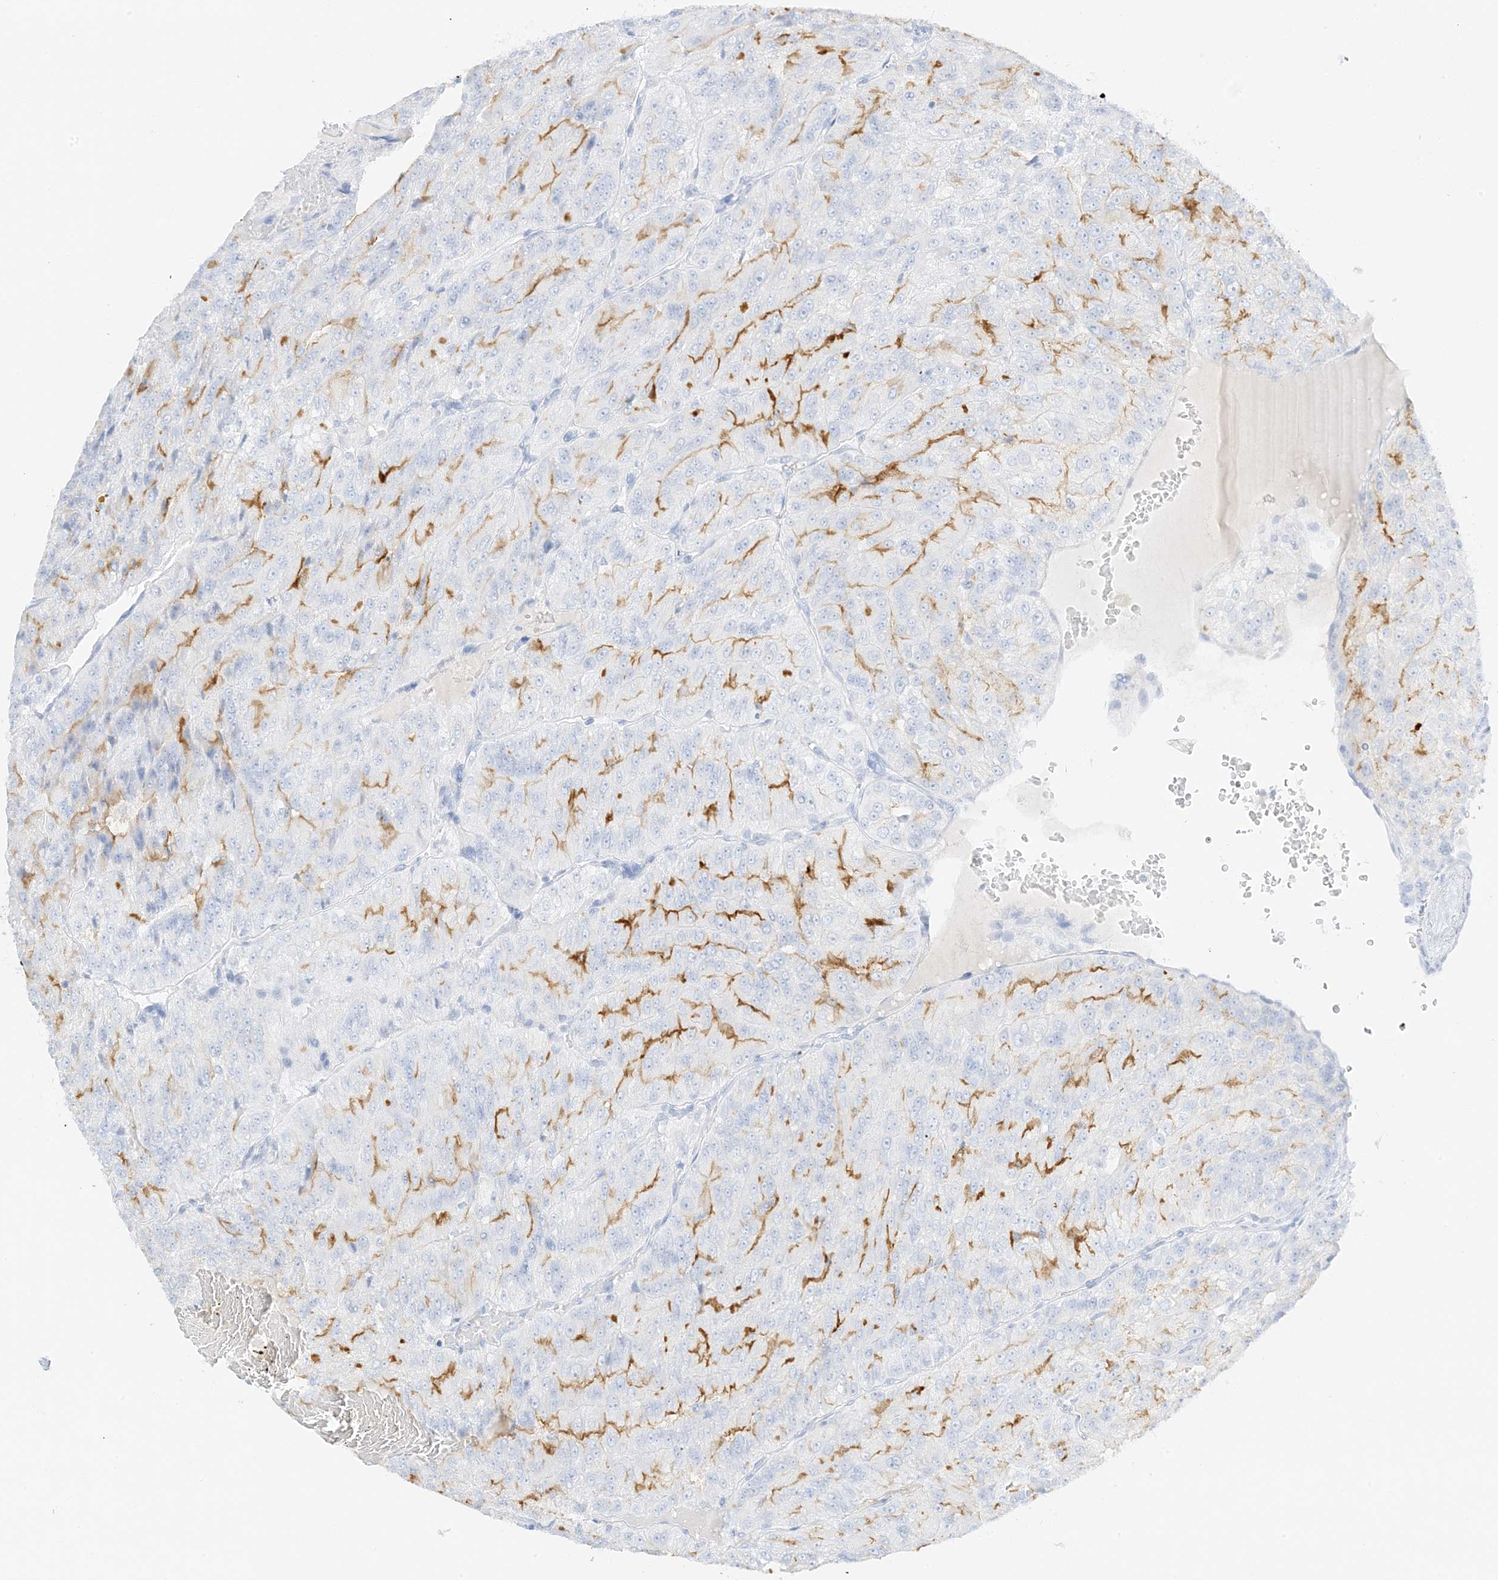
{"staining": {"intensity": "strong", "quantity": "<25%", "location": "cytoplasmic/membranous"}, "tissue": "renal cancer", "cell_type": "Tumor cells", "image_type": "cancer", "snomed": [{"axis": "morphology", "description": "Adenocarcinoma, NOS"}, {"axis": "topography", "description": "Kidney"}], "caption": "About <25% of tumor cells in renal adenocarcinoma exhibit strong cytoplasmic/membranous protein expression as visualized by brown immunohistochemical staining.", "gene": "SLC22A13", "patient": {"sex": "female", "age": 63}}